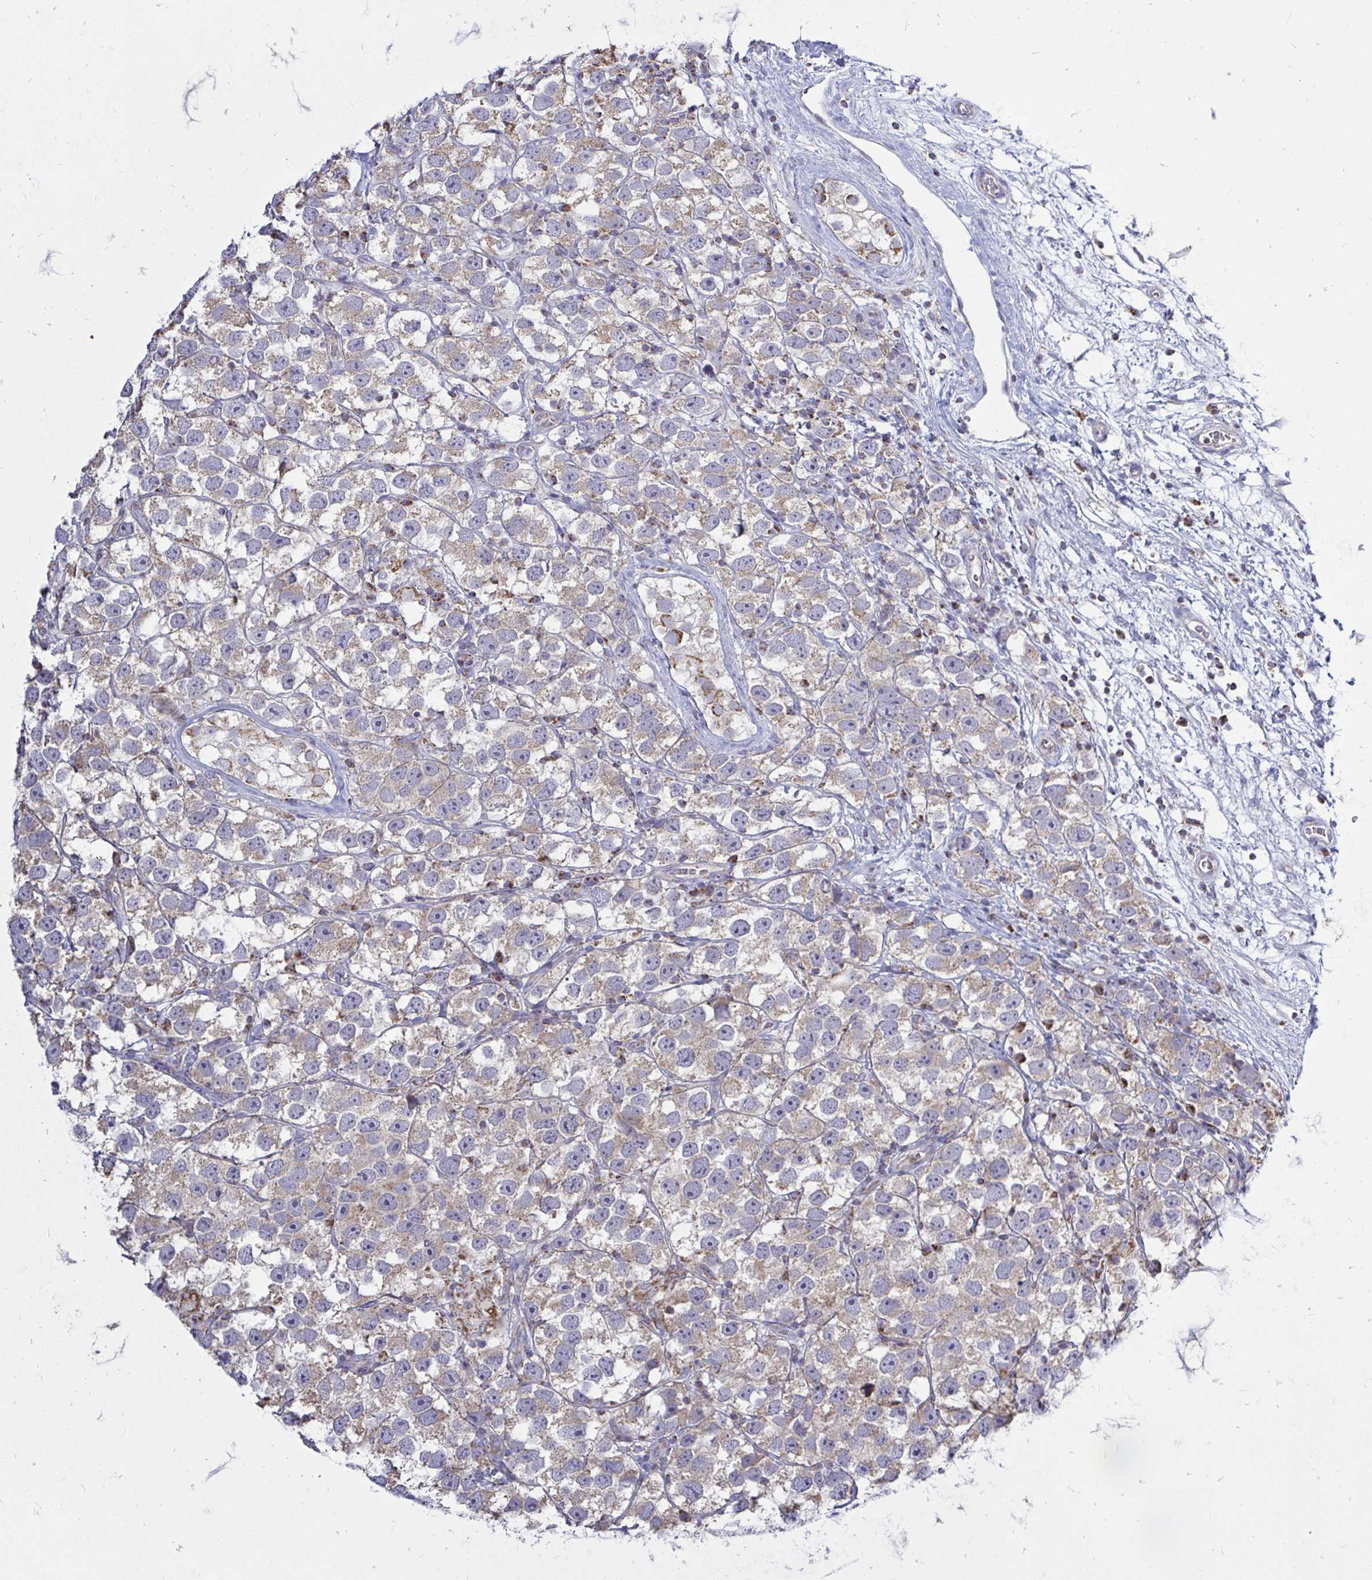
{"staining": {"intensity": "weak", "quantity": ">75%", "location": "cytoplasmic/membranous"}, "tissue": "testis cancer", "cell_type": "Tumor cells", "image_type": "cancer", "snomed": [{"axis": "morphology", "description": "Seminoma, NOS"}, {"axis": "topography", "description": "Testis"}], "caption": "Immunohistochemistry of human testis seminoma reveals low levels of weak cytoplasmic/membranous staining in about >75% of tumor cells. The protein is stained brown, and the nuclei are stained in blue (DAB IHC with brightfield microscopy, high magnification).", "gene": "OR10R2", "patient": {"sex": "male", "age": 26}}